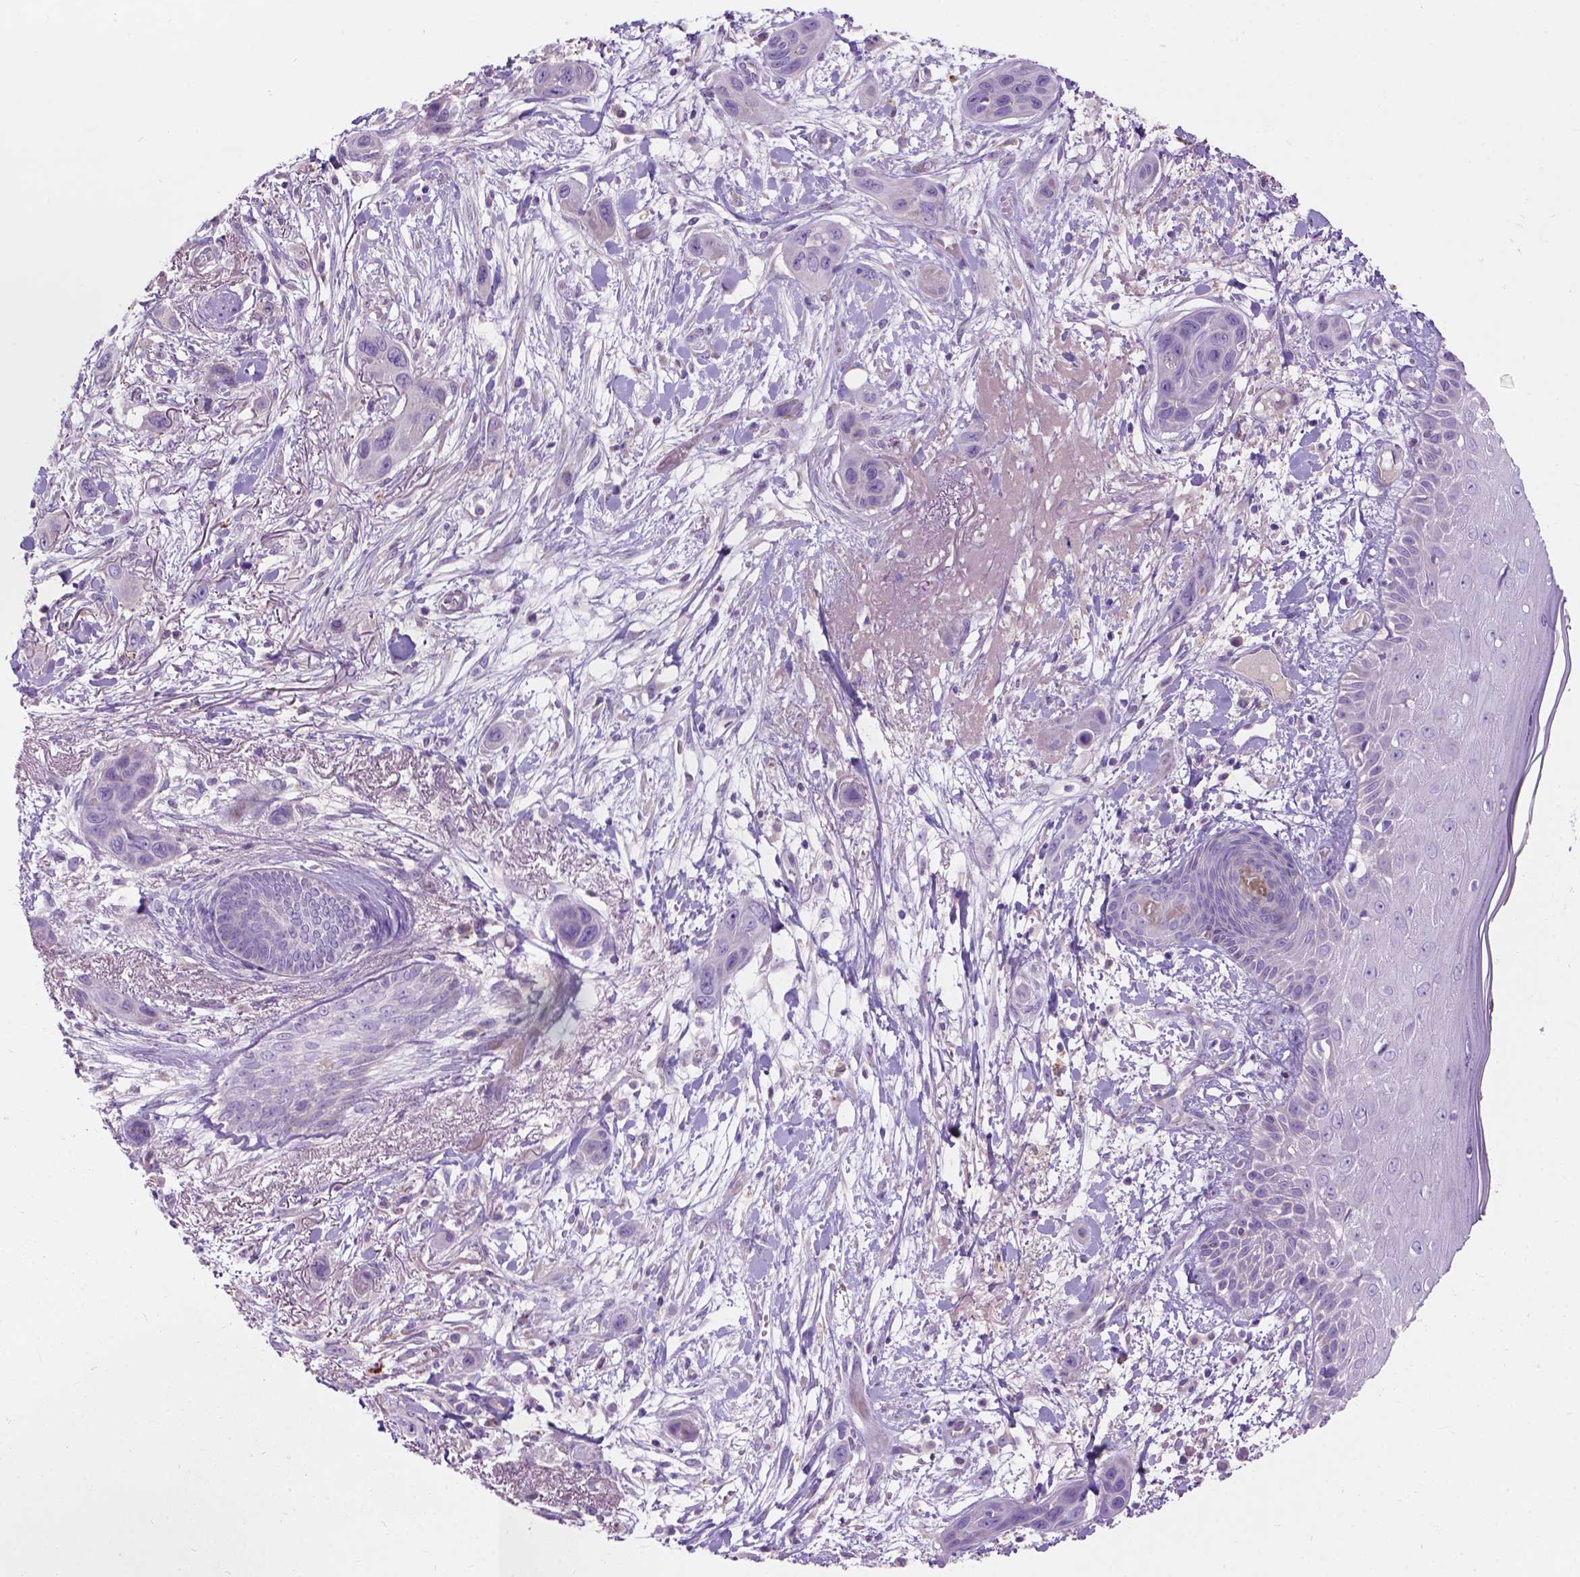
{"staining": {"intensity": "negative", "quantity": "none", "location": "none"}, "tissue": "skin cancer", "cell_type": "Tumor cells", "image_type": "cancer", "snomed": [{"axis": "morphology", "description": "Squamous cell carcinoma, NOS"}, {"axis": "topography", "description": "Skin"}], "caption": "IHC of human skin cancer (squamous cell carcinoma) shows no staining in tumor cells.", "gene": "NOXO1", "patient": {"sex": "male", "age": 79}}